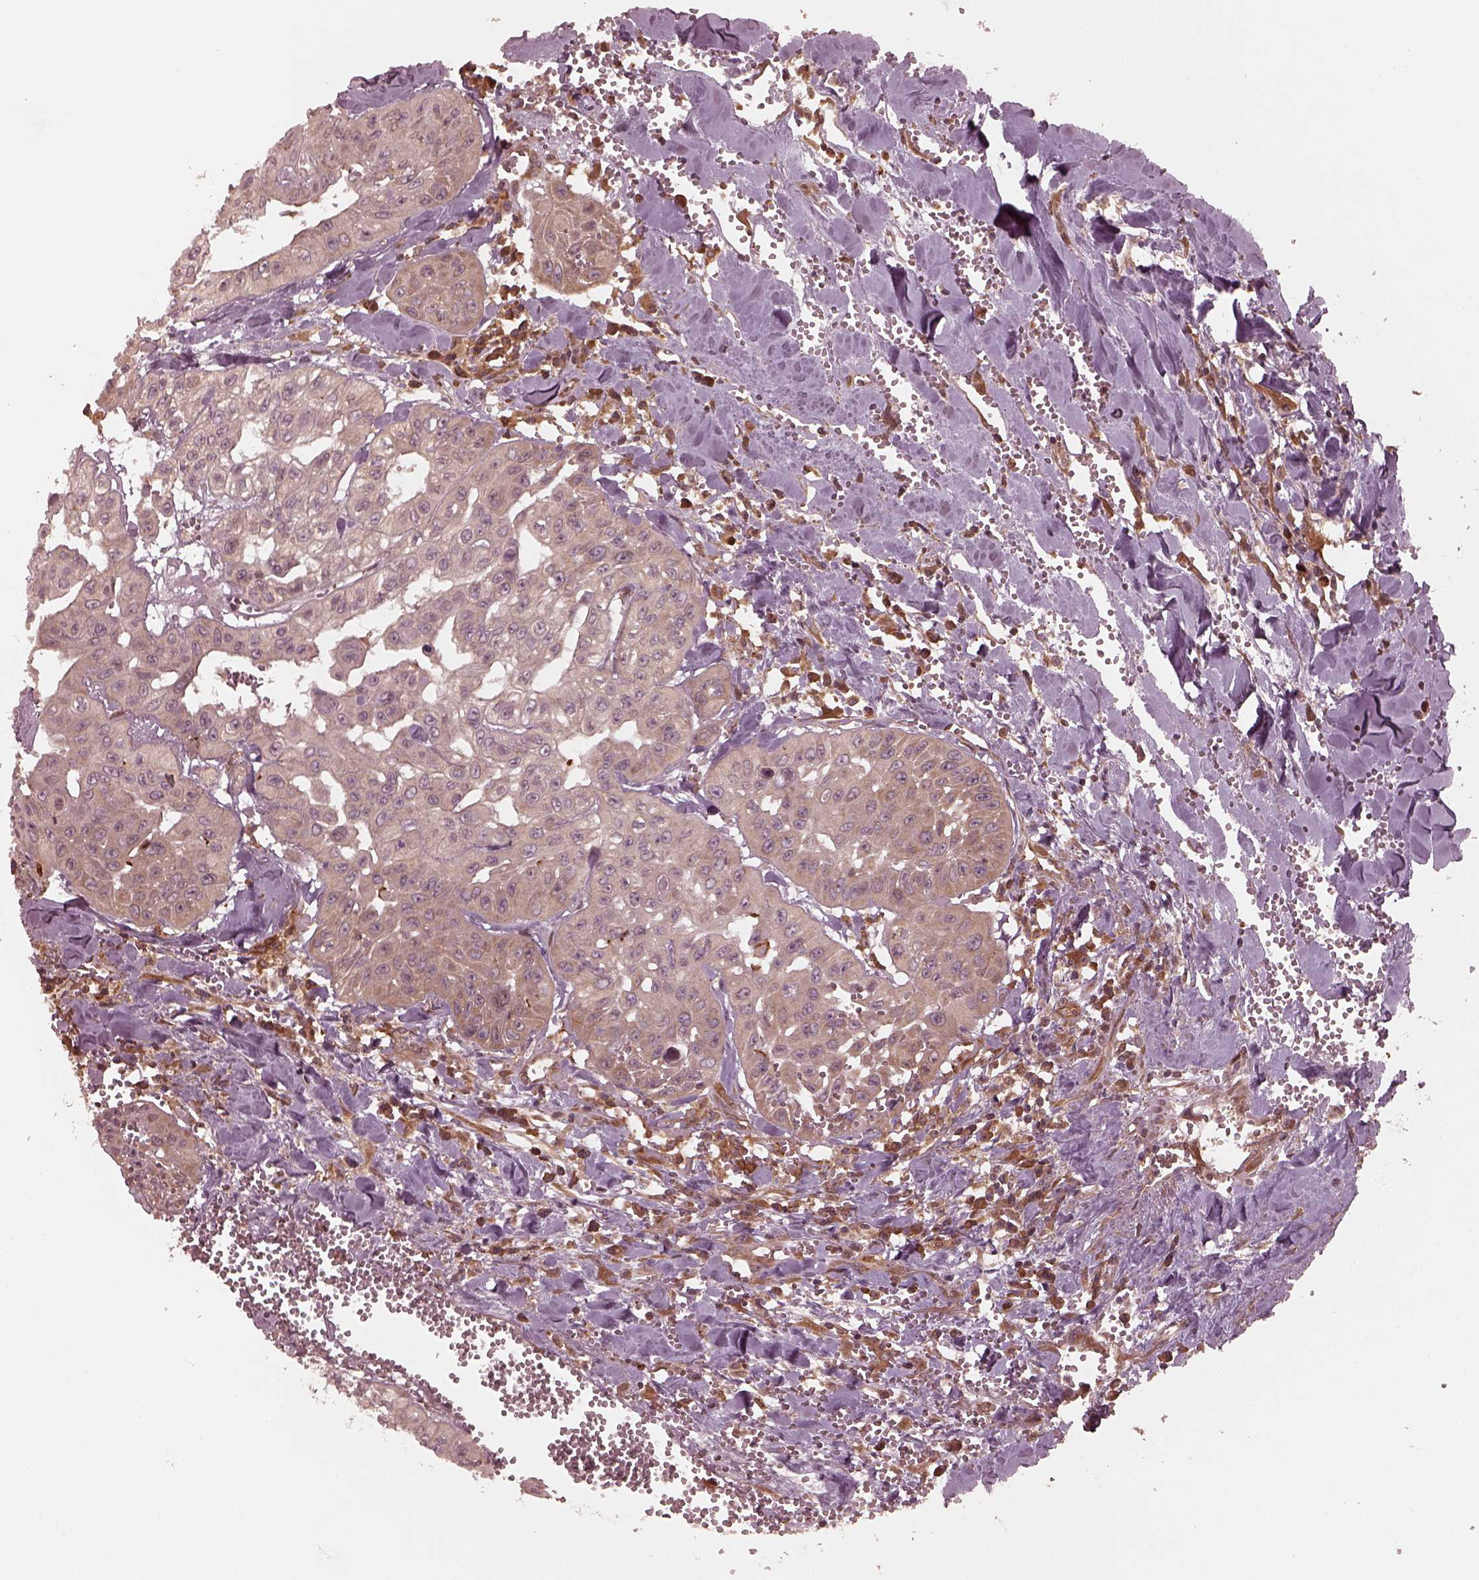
{"staining": {"intensity": "weak", "quantity": ">75%", "location": "cytoplasmic/membranous"}, "tissue": "head and neck cancer", "cell_type": "Tumor cells", "image_type": "cancer", "snomed": [{"axis": "morphology", "description": "Adenocarcinoma, NOS"}, {"axis": "topography", "description": "Head-Neck"}], "caption": "Protein expression analysis of human adenocarcinoma (head and neck) reveals weak cytoplasmic/membranous expression in approximately >75% of tumor cells.", "gene": "AGPAT1", "patient": {"sex": "male", "age": 73}}